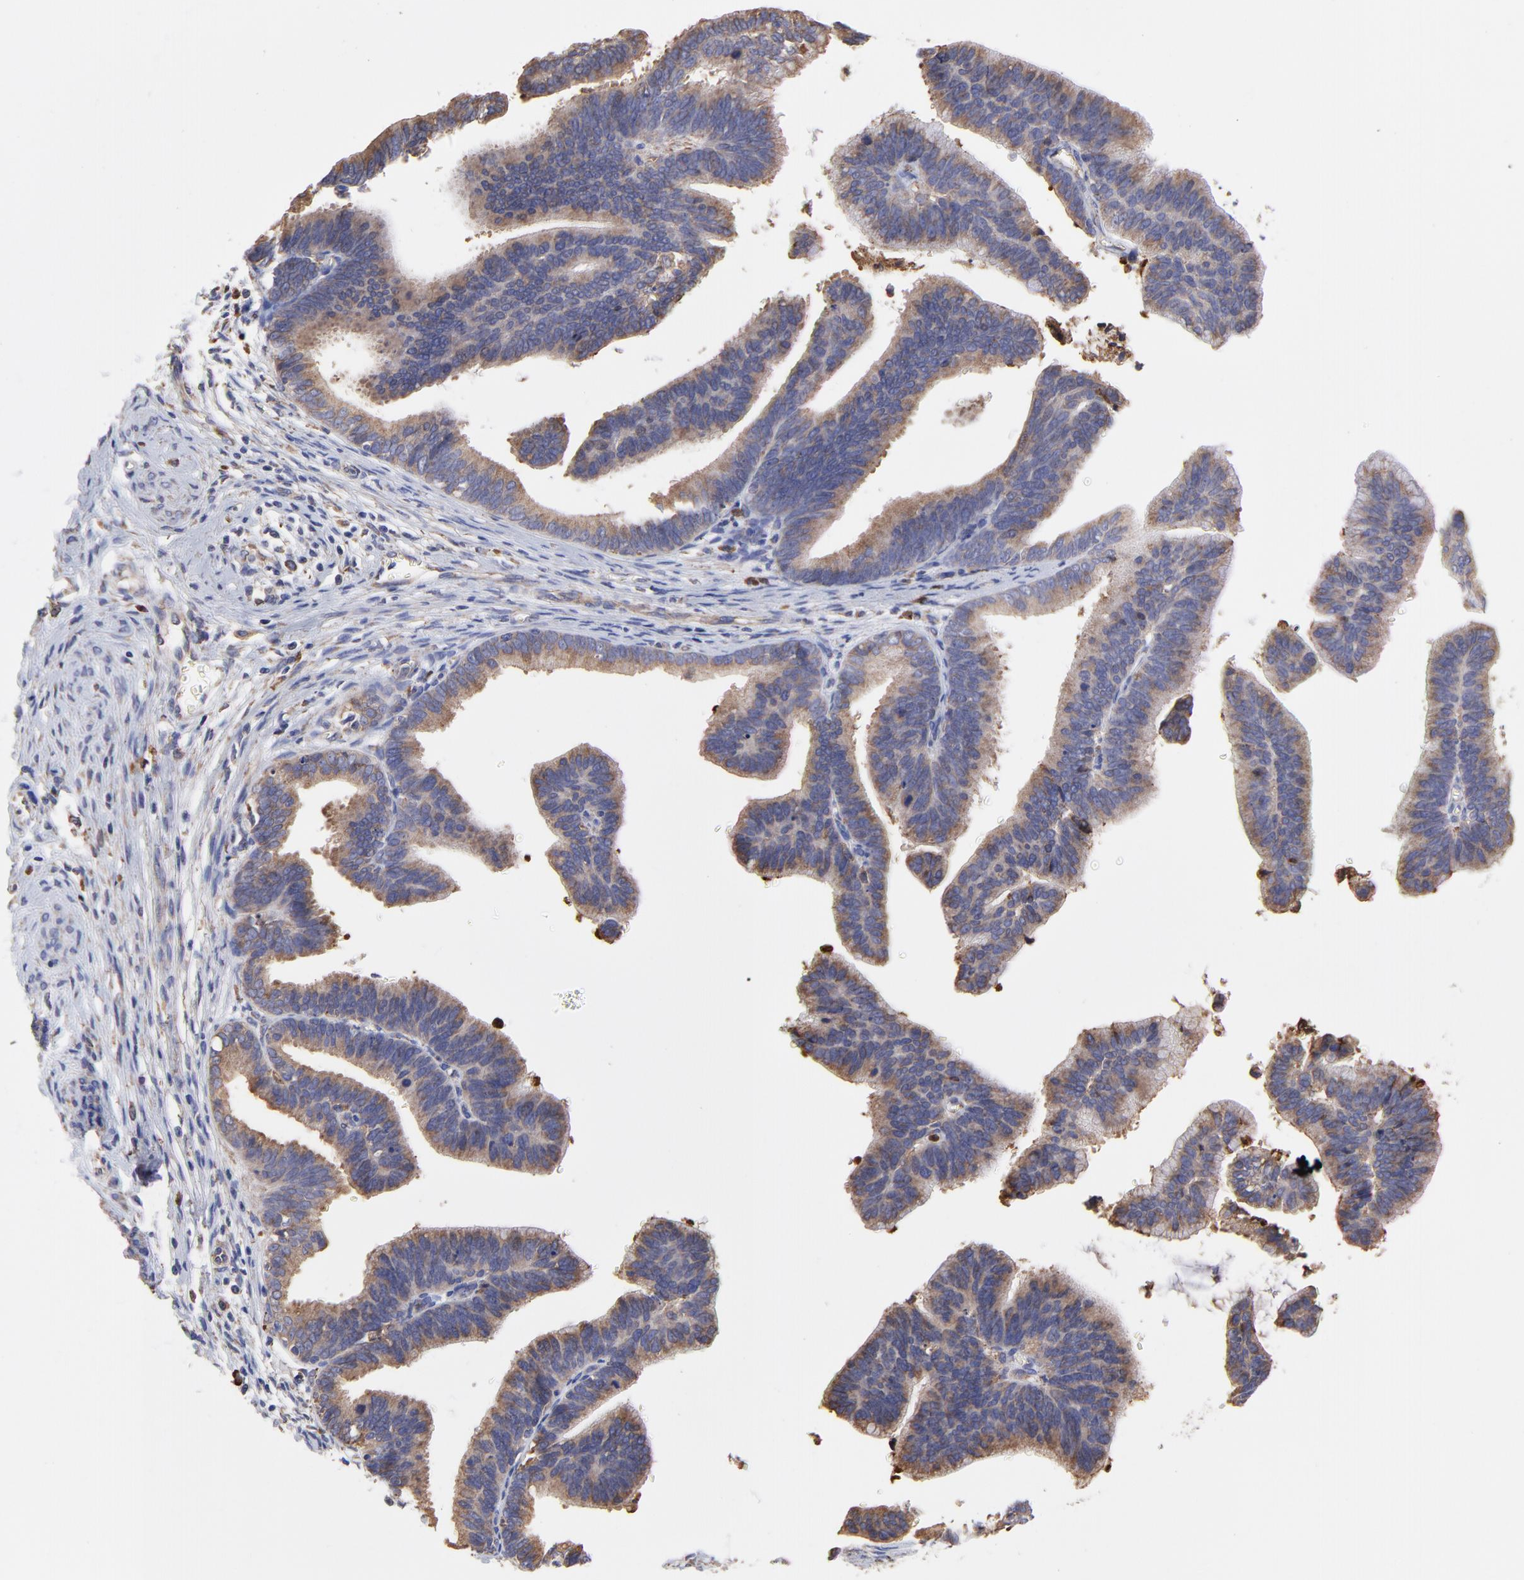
{"staining": {"intensity": "moderate", "quantity": ">75%", "location": "cytoplasmic/membranous"}, "tissue": "cervical cancer", "cell_type": "Tumor cells", "image_type": "cancer", "snomed": [{"axis": "morphology", "description": "Adenocarcinoma, NOS"}, {"axis": "topography", "description": "Cervix"}], "caption": "Cervical cancer (adenocarcinoma) stained with IHC shows moderate cytoplasmic/membranous positivity in about >75% of tumor cells.", "gene": "PFKM", "patient": {"sex": "female", "age": 47}}